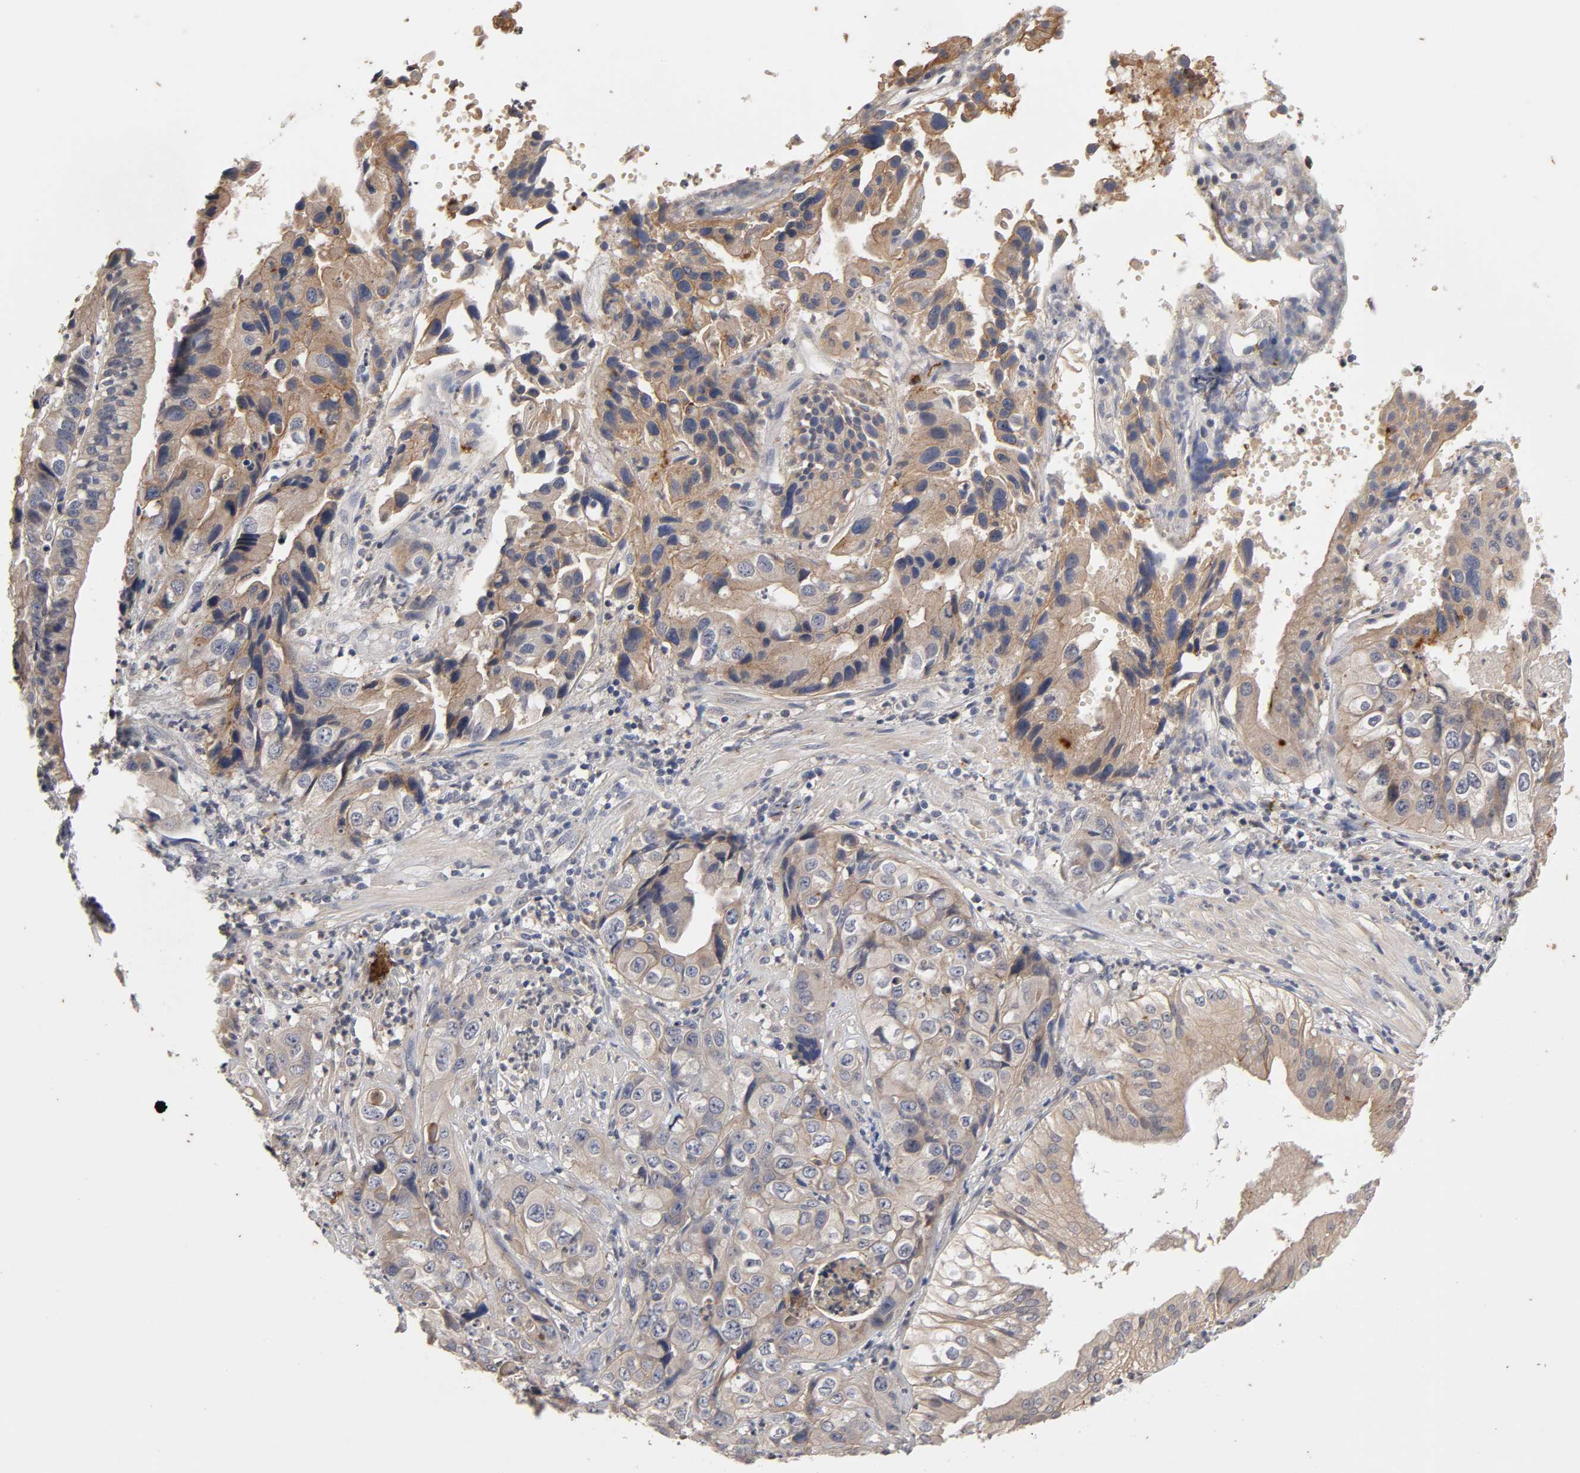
{"staining": {"intensity": "weak", "quantity": ">75%", "location": "cytoplasmic/membranous"}, "tissue": "liver cancer", "cell_type": "Tumor cells", "image_type": "cancer", "snomed": [{"axis": "morphology", "description": "Cholangiocarcinoma"}, {"axis": "topography", "description": "Liver"}], "caption": "The micrograph reveals staining of cholangiocarcinoma (liver), revealing weak cytoplasmic/membranous protein expression (brown color) within tumor cells.", "gene": "CXADR", "patient": {"sex": "female", "age": 61}}